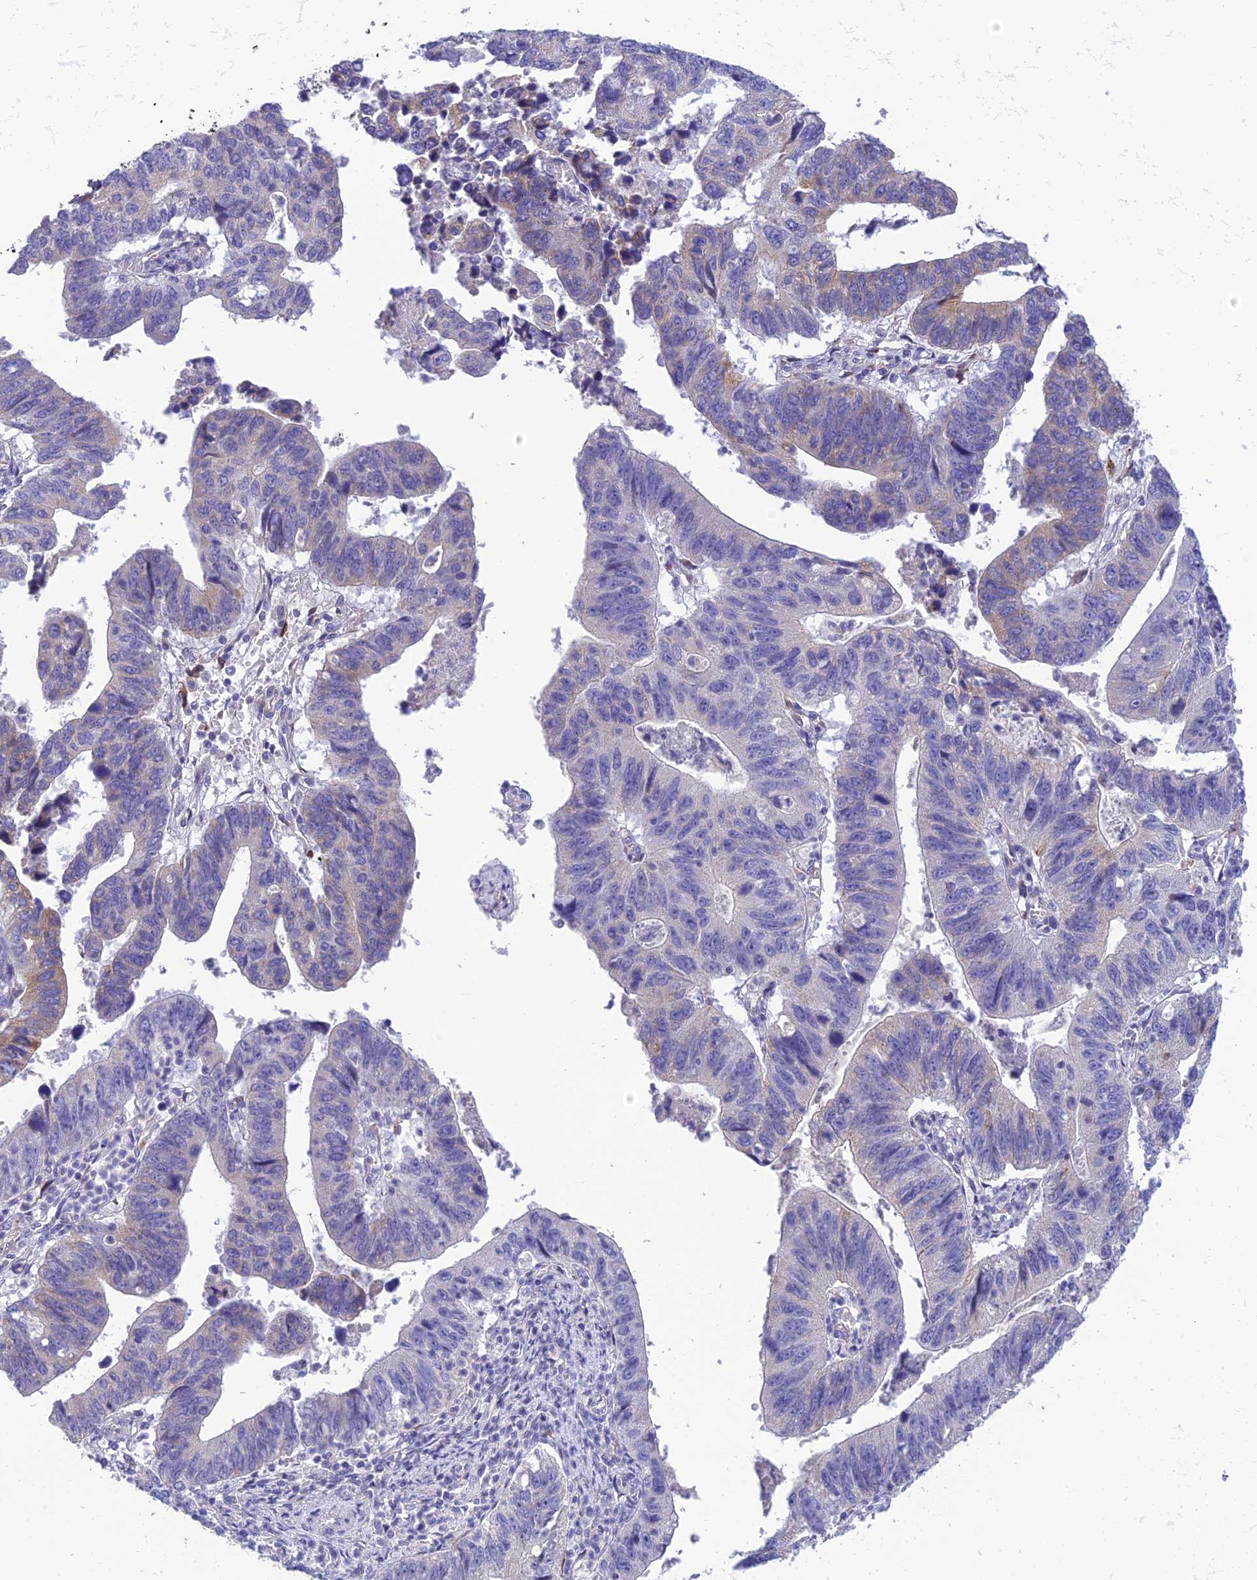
{"staining": {"intensity": "negative", "quantity": "none", "location": "none"}, "tissue": "stomach cancer", "cell_type": "Tumor cells", "image_type": "cancer", "snomed": [{"axis": "morphology", "description": "Adenocarcinoma, NOS"}, {"axis": "topography", "description": "Stomach"}], "caption": "There is no significant positivity in tumor cells of stomach cancer. (Brightfield microscopy of DAB immunohistochemistry at high magnification).", "gene": "HSD17B2", "patient": {"sex": "male", "age": 59}}